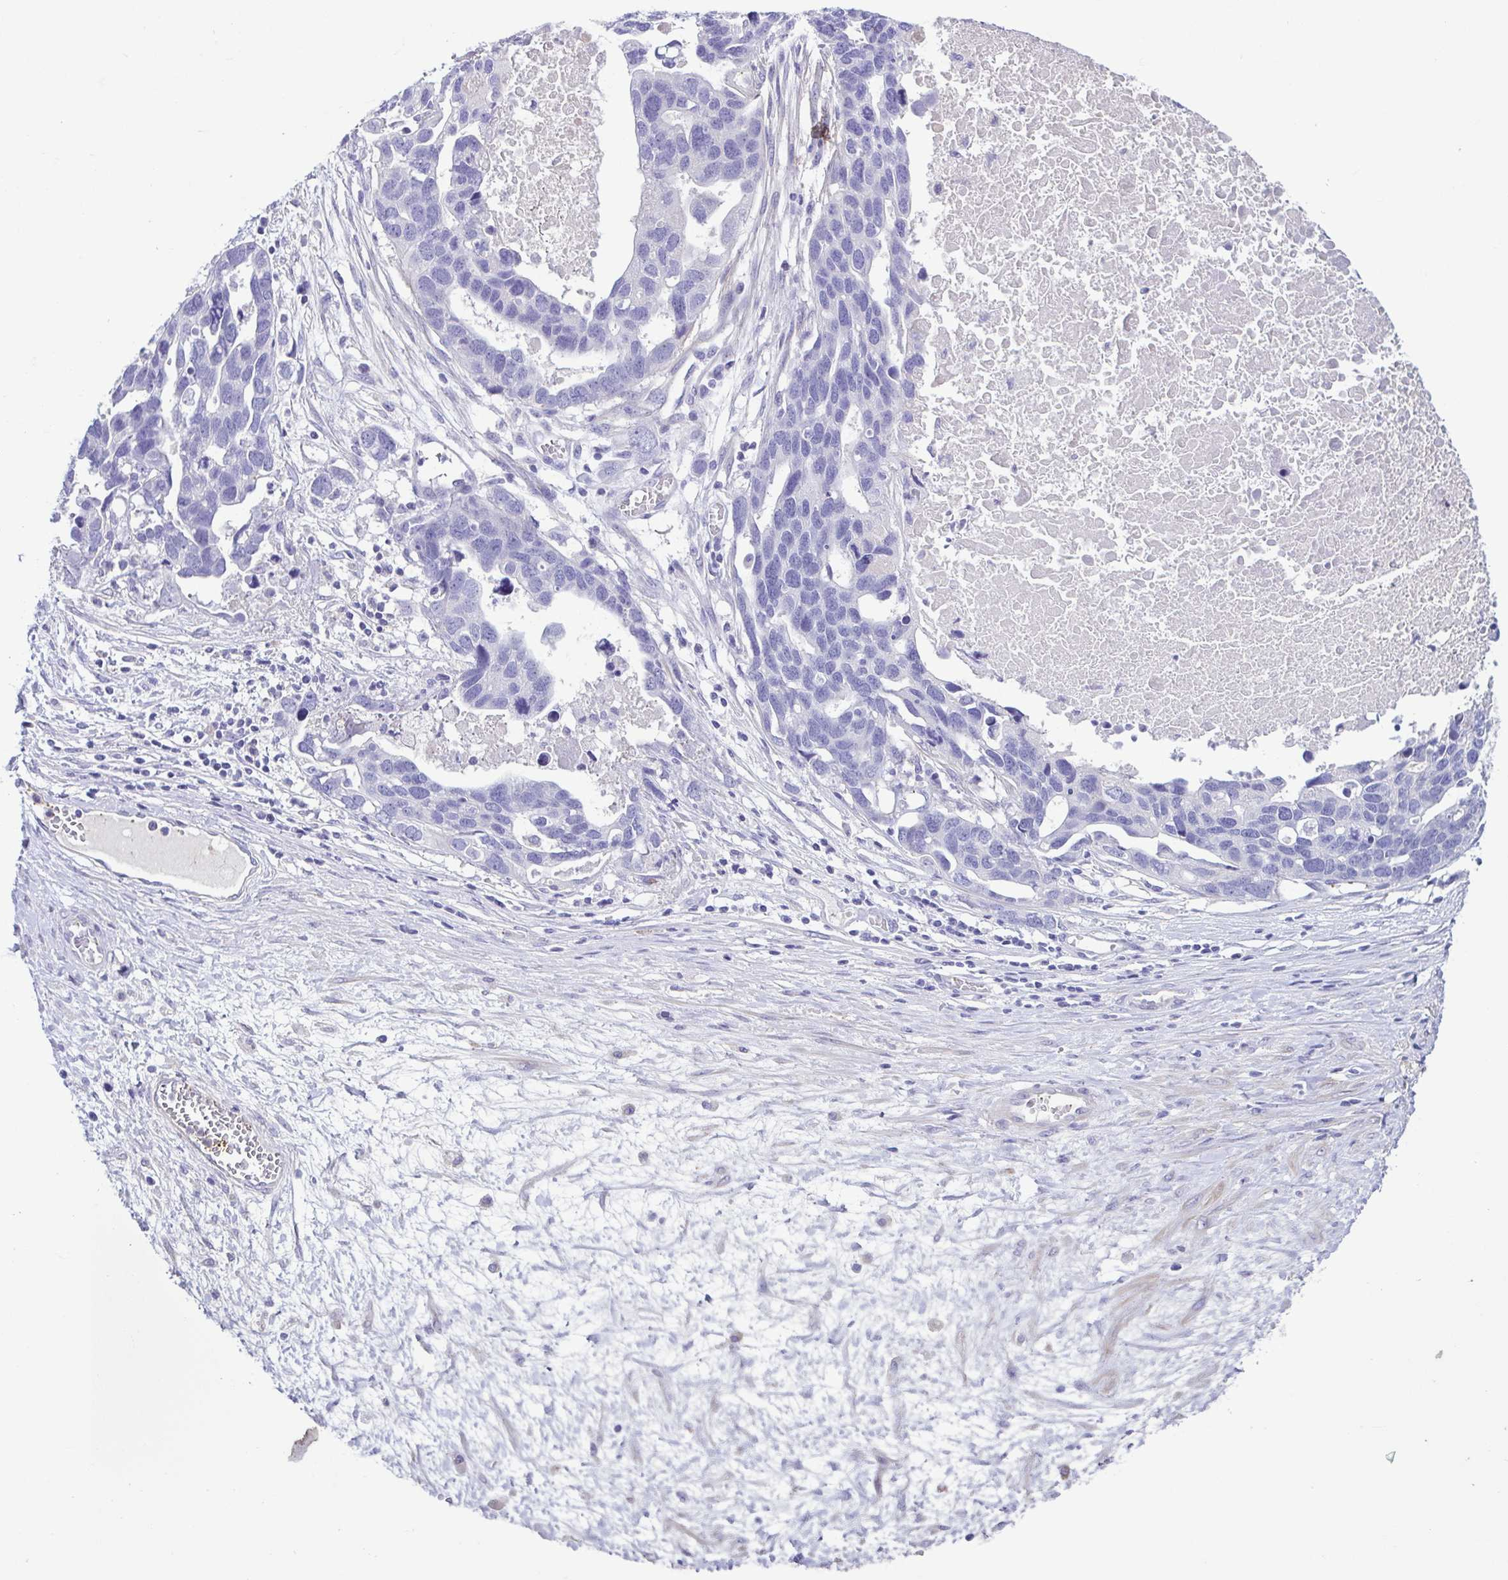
{"staining": {"intensity": "negative", "quantity": "none", "location": "none"}, "tissue": "ovarian cancer", "cell_type": "Tumor cells", "image_type": "cancer", "snomed": [{"axis": "morphology", "description": "Cystadenocarcinoma, serous, NOS"}, {"axis": "topography", "description": "Ovary"}], "caption": "This is an immunohistochemistry micrograph of human ovarian cancer (serous cystadenocarcinoma). There is no expression in tumor cells.", "gene": "CYP11B1", "patient": {"sex": "female", "age": 54}}